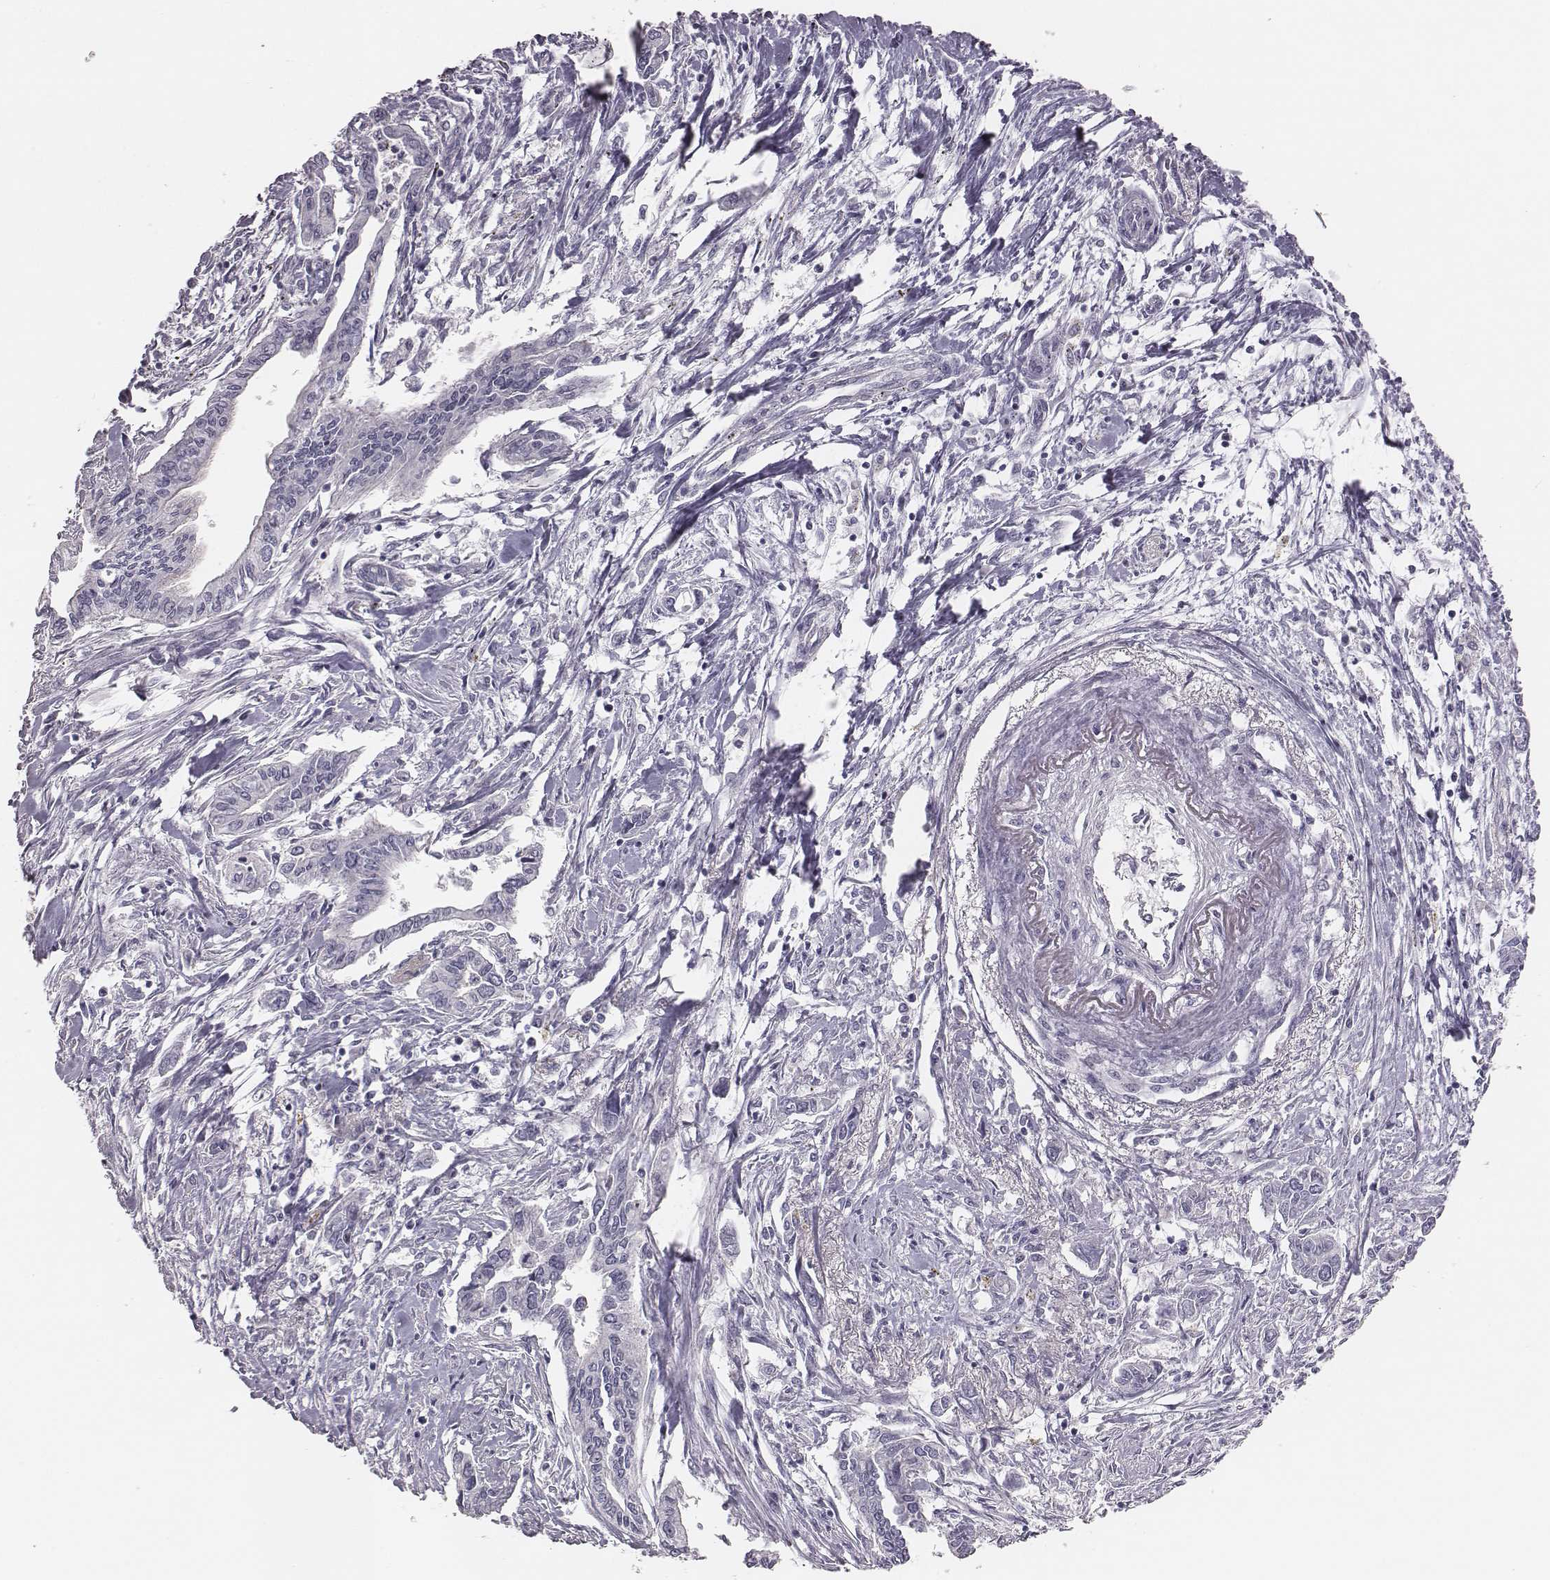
{"staining": {"intensity": "negative", "quantity": "none", "location": "none"}, "tissue": "pancreatic cancer", "cell_type": "Tumor cells", "image_type": "cancer", "snomed": [{"axis": "morphology", "description": "Adenocarcinoma, NOS"}, {"axis": "topography", "description": "Pancreas"}], "caption": "Immunohistochemistry micrograph of neoplastic tissue: human pancreatic adenocarcinoma stained with DAB demonstrates no significant protein expression in tumor cells.", "gene": "CACNG4", "patient": {"sex": "male", "age": 60}}